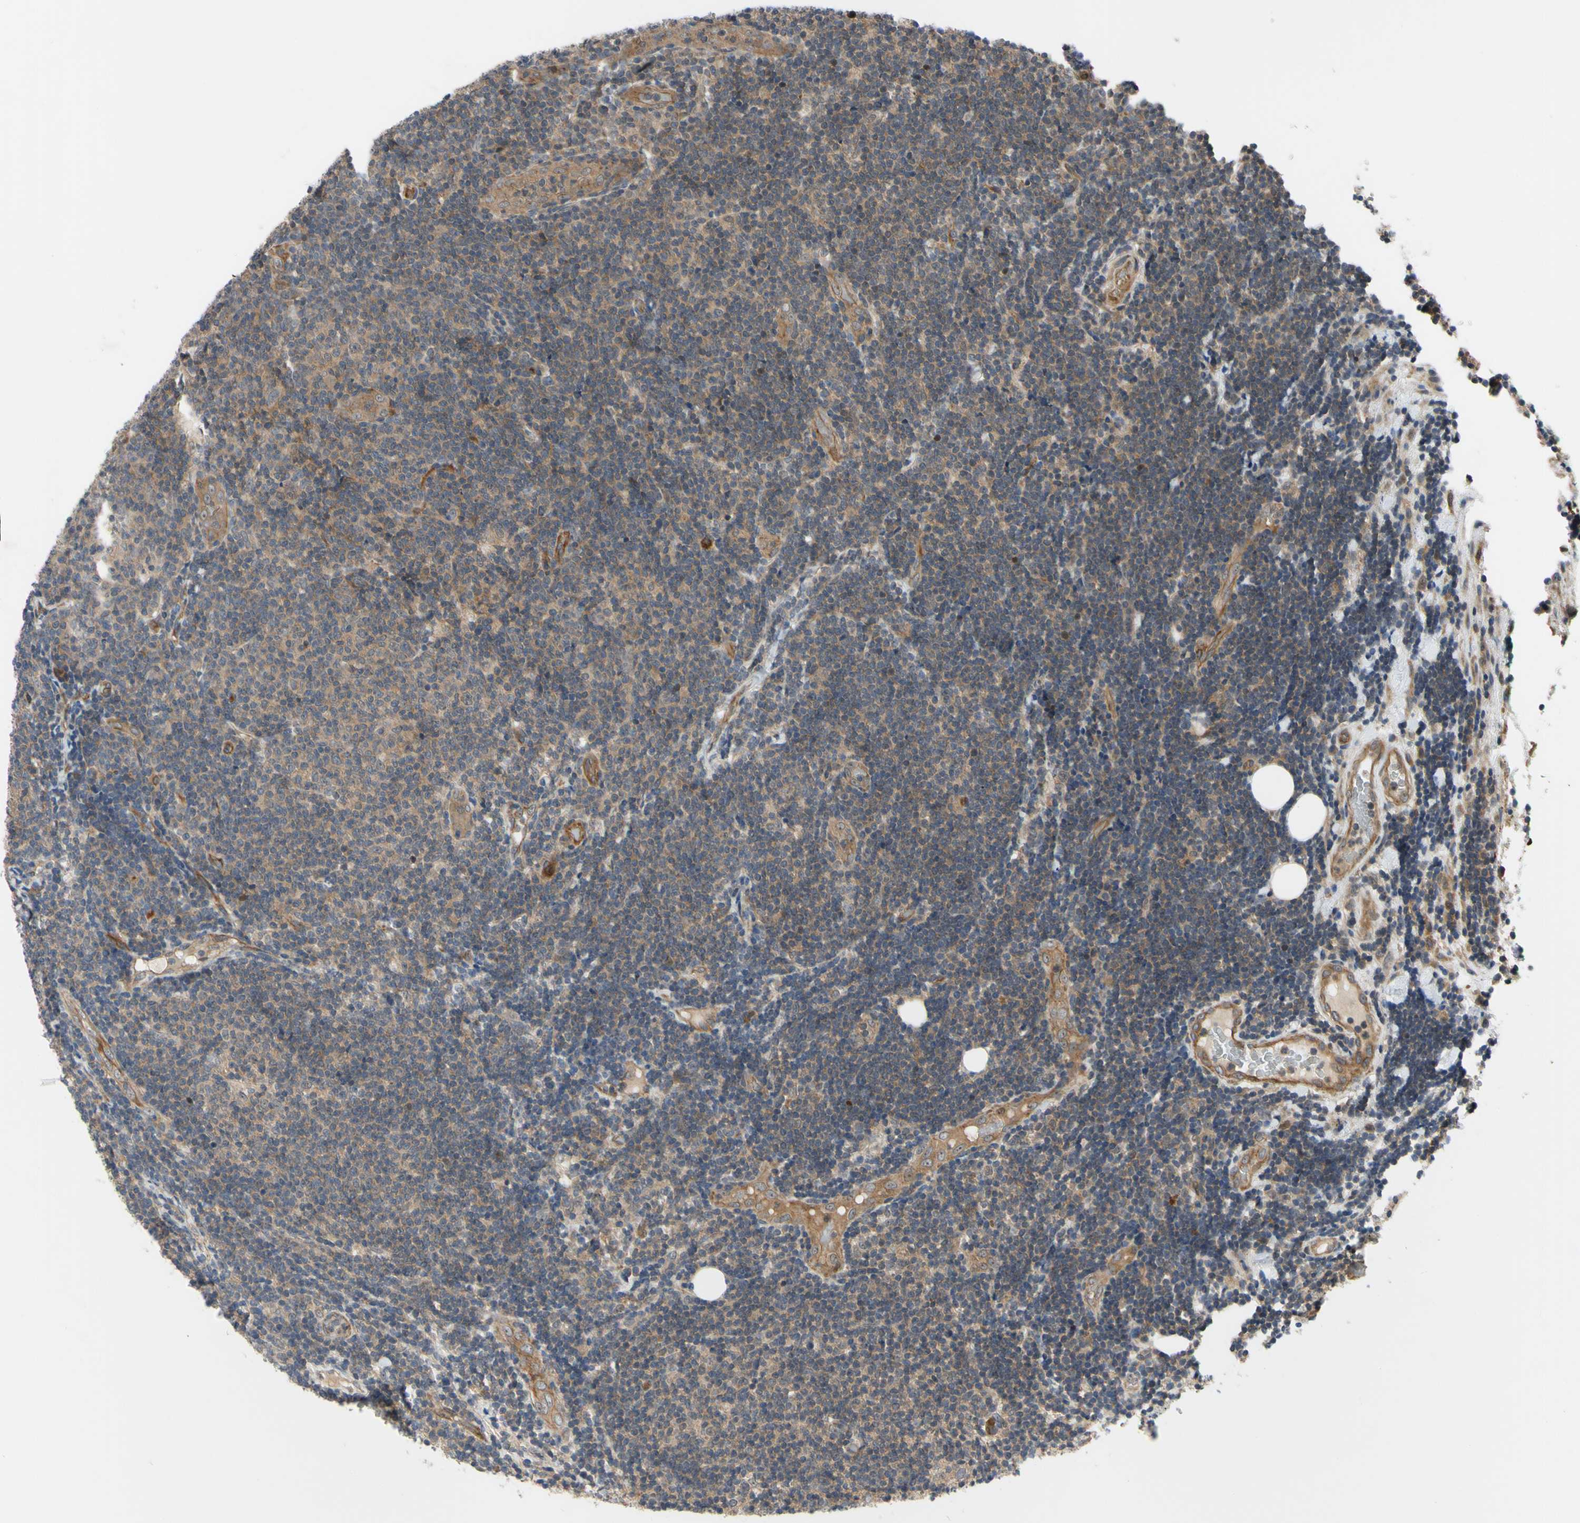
{"staining": {"intensity": "moderate", "quantity": ">75%", "location": "cytoplasmic/membranous"}, "tissue": "lymphoma", "cell_type": "Tumor cells", "image_type": "cancer", "snomed": [{"axis": "morphology", "description": "Malignant lymphoma, non-Hodgkin's type, Low grade"}, {"axis": "topography", "description": "Lymph node"}], "caption": "Immunohistochemical staining of low-grade malignant lymphoma, non-Hodgkin's type reveals medium levels of moderate cytoplasmic/membranous protein positivity in approximately >75% of tumor cells. Using DAB (brown) and hematoxylin (blue) stains, captured at high magnification using brightfield microscopy.", "gene": "COMMD9", "patient": {"sex": "male", "age": 83}}